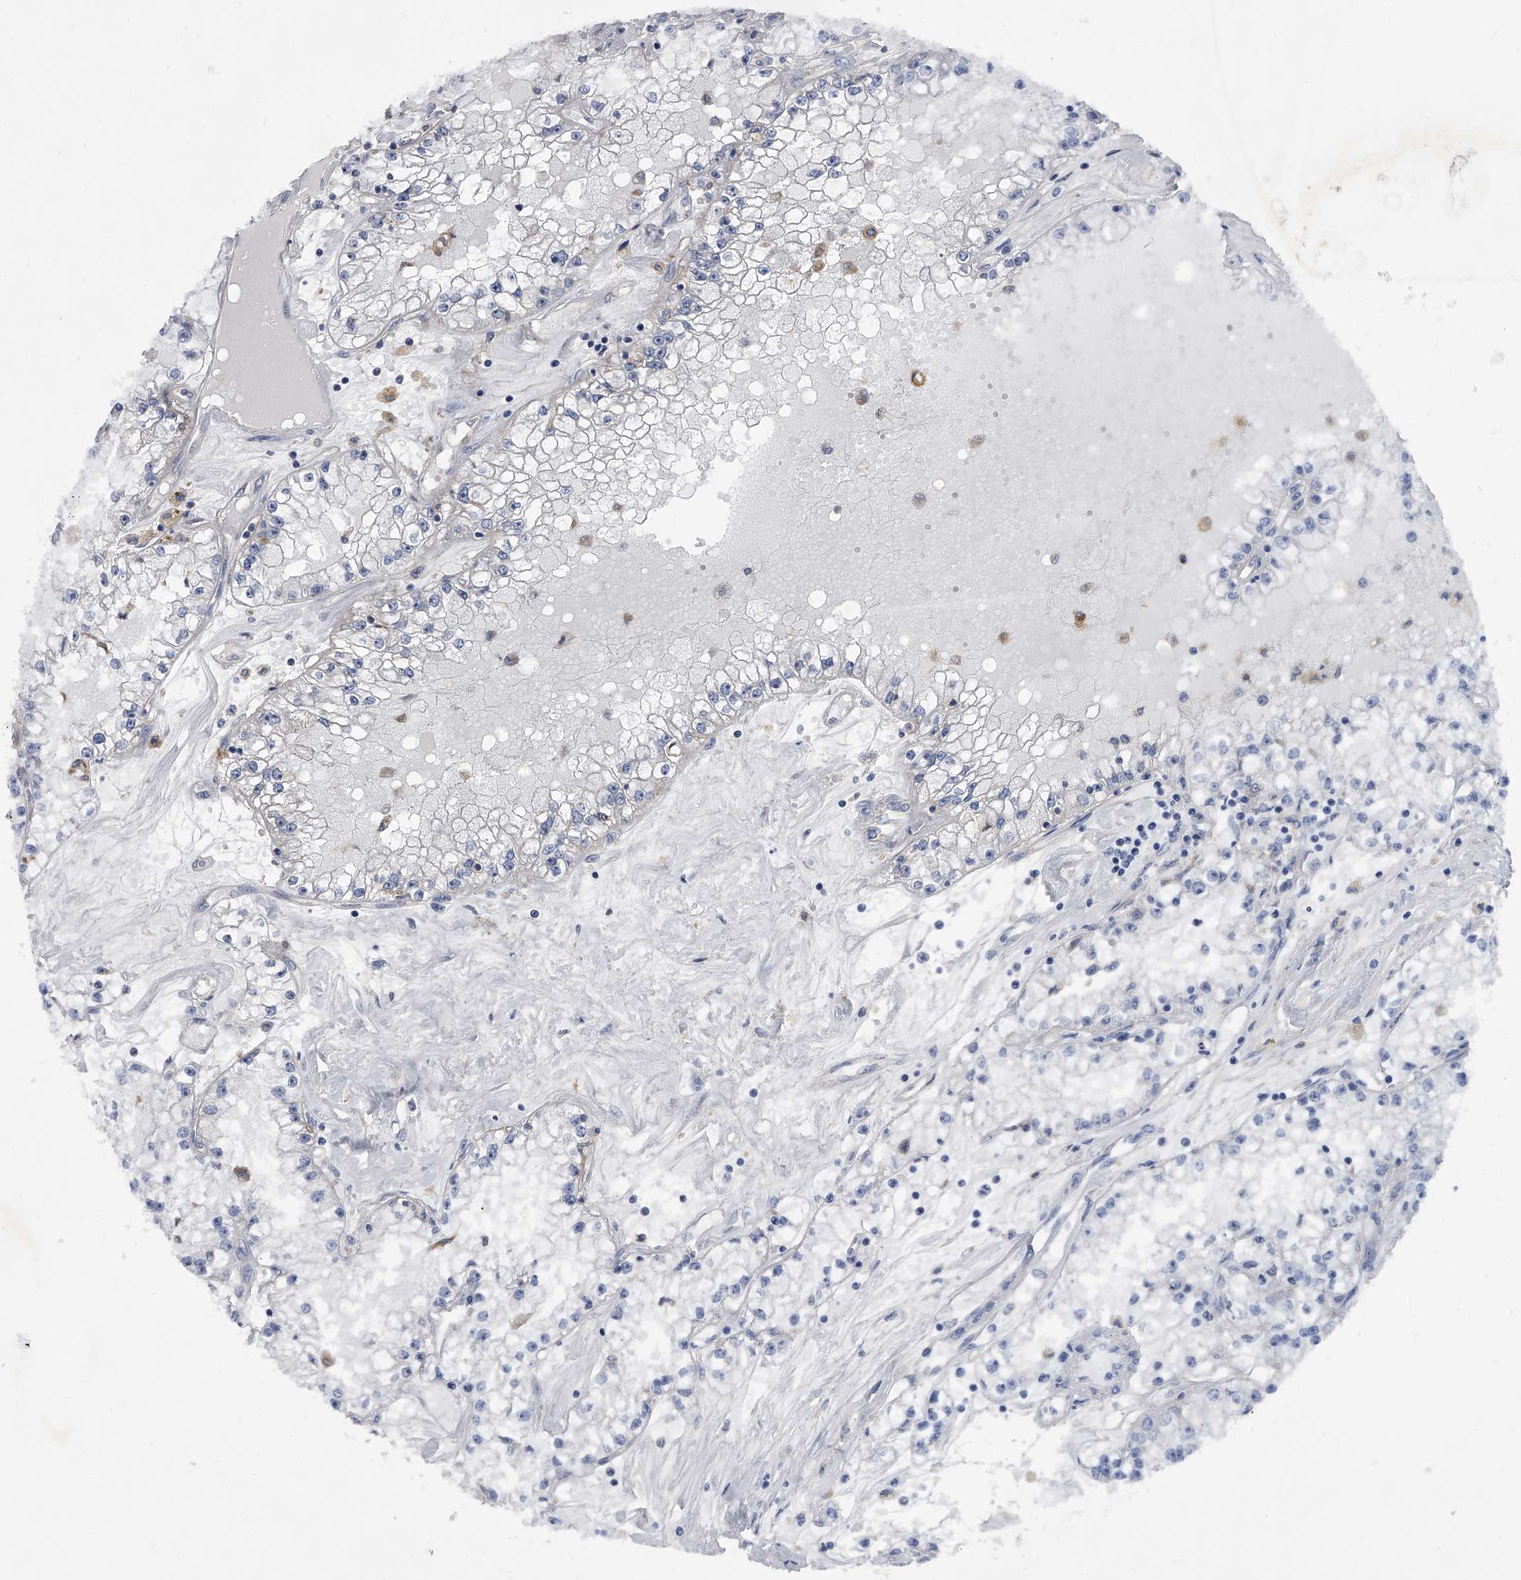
{"staining": {"intensity": "negative", "quantity": "none", "location": "none"}, "tissue": "renal cancer", "cell_type": "Tumor cells", "image_type": "cancer", "snomed": [{"axis": "morphology", "description": "Adenocarcinoma, NOS"}, {"axis": "topography", "description": "Kidney"}], "caption": "Tumor cells are negative for protein expression in human adenocarcinoma (renal).", "gene": "MAP4K3", "patient": {"sex": "male", "age": 56}}